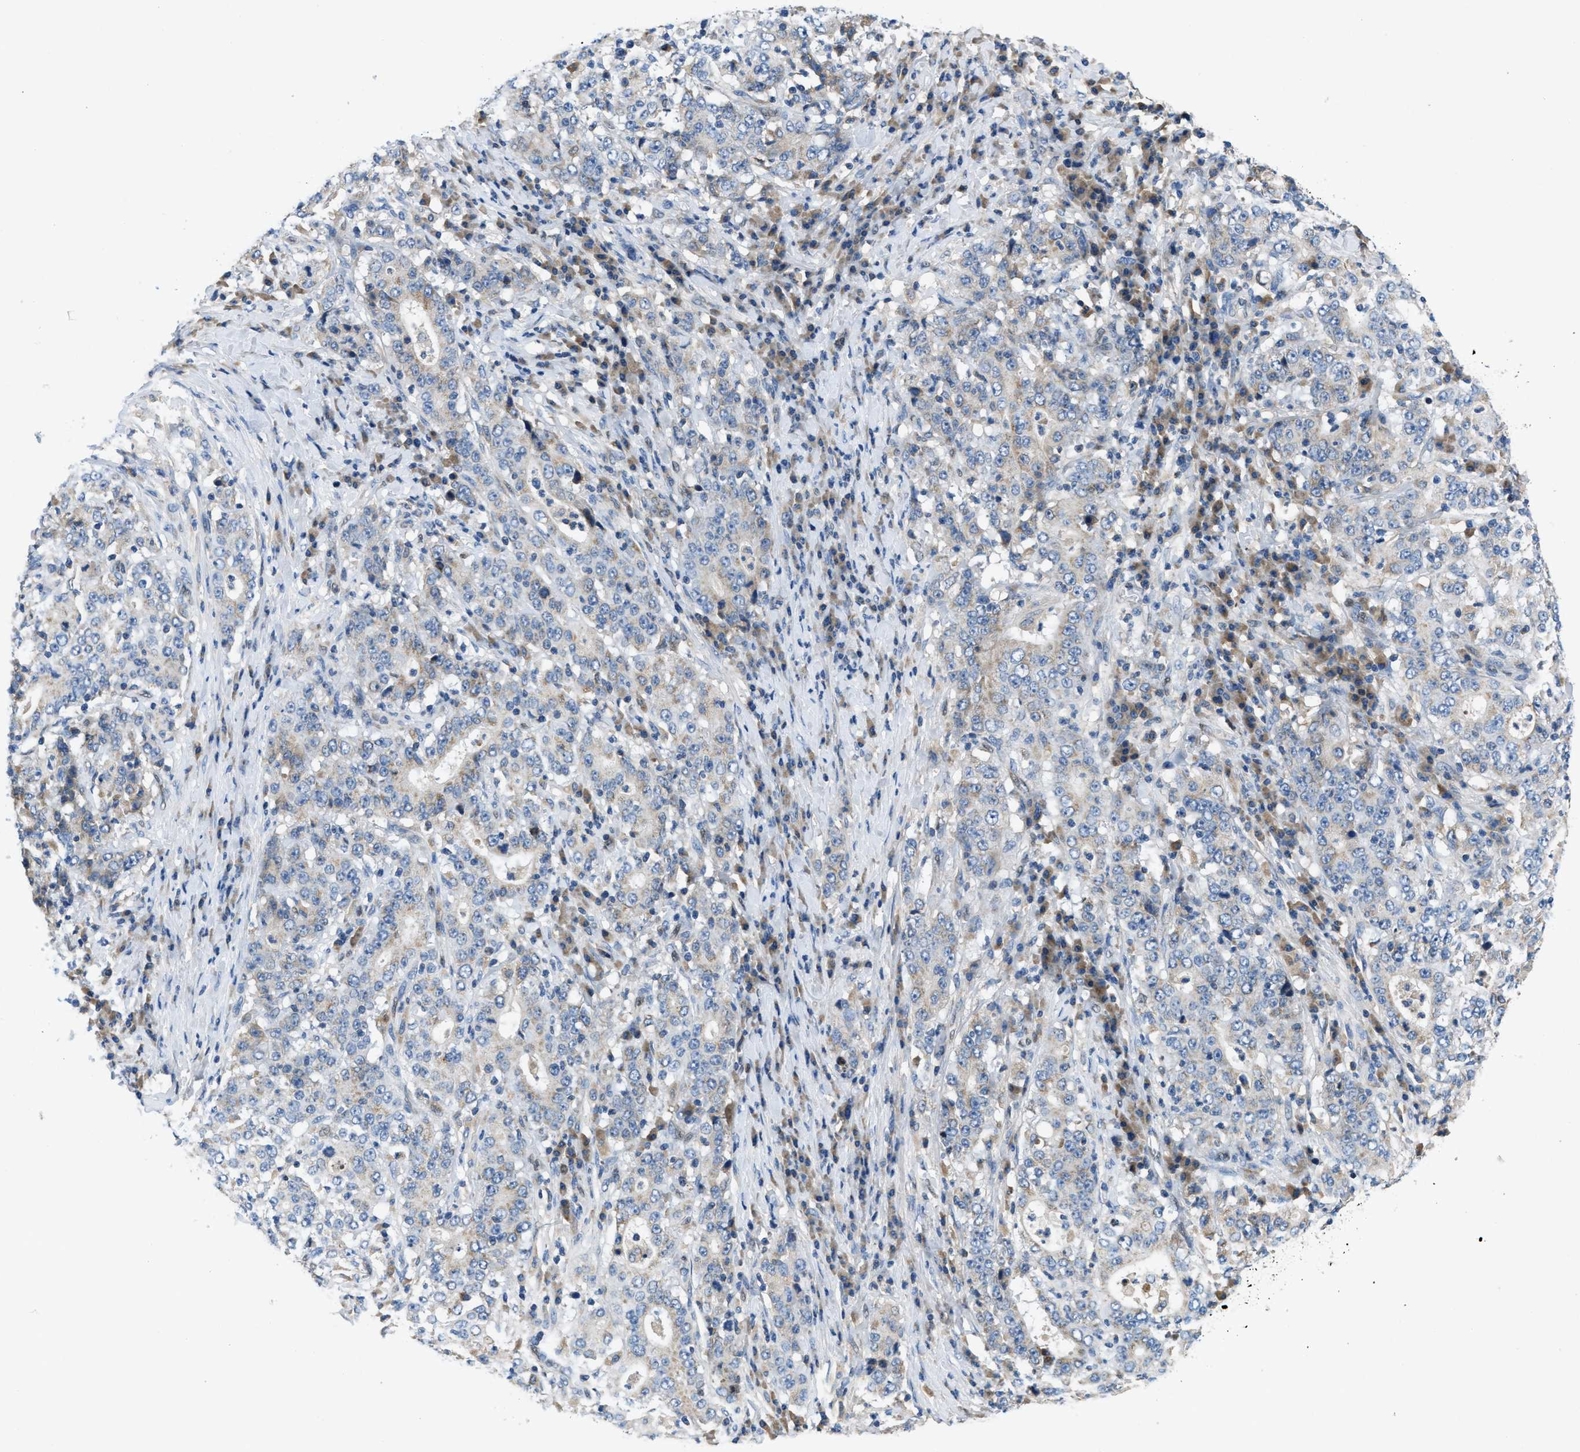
{"staining": {"intensity": "weak", "quantity": "<25%", "location": "cytoplasmic/membranous"}, "tissue": "stomach cancer", "cell_type": "Tumor cells", "image_type": "cancer", "snomed": [{"axis": "morphology", "description": "Normal tissue, NOS"}, {"axis": "morphology", "description": "Adenocarcinoma, NOS"}, {"axis": "topography", "description": "Stomach, upper"}, {"axis": "topography", "description": "Stomach"}], "caption": "Immunohistochemistry (IHC) image of neoplastic tissue: stomach adenocarcinoma stained with DAB (3,3'-diaminobenzidine) shows no significant protein staining in tumor cells.", "gene": "PNKD", "patient": {"sex": "male", "age": 59}}